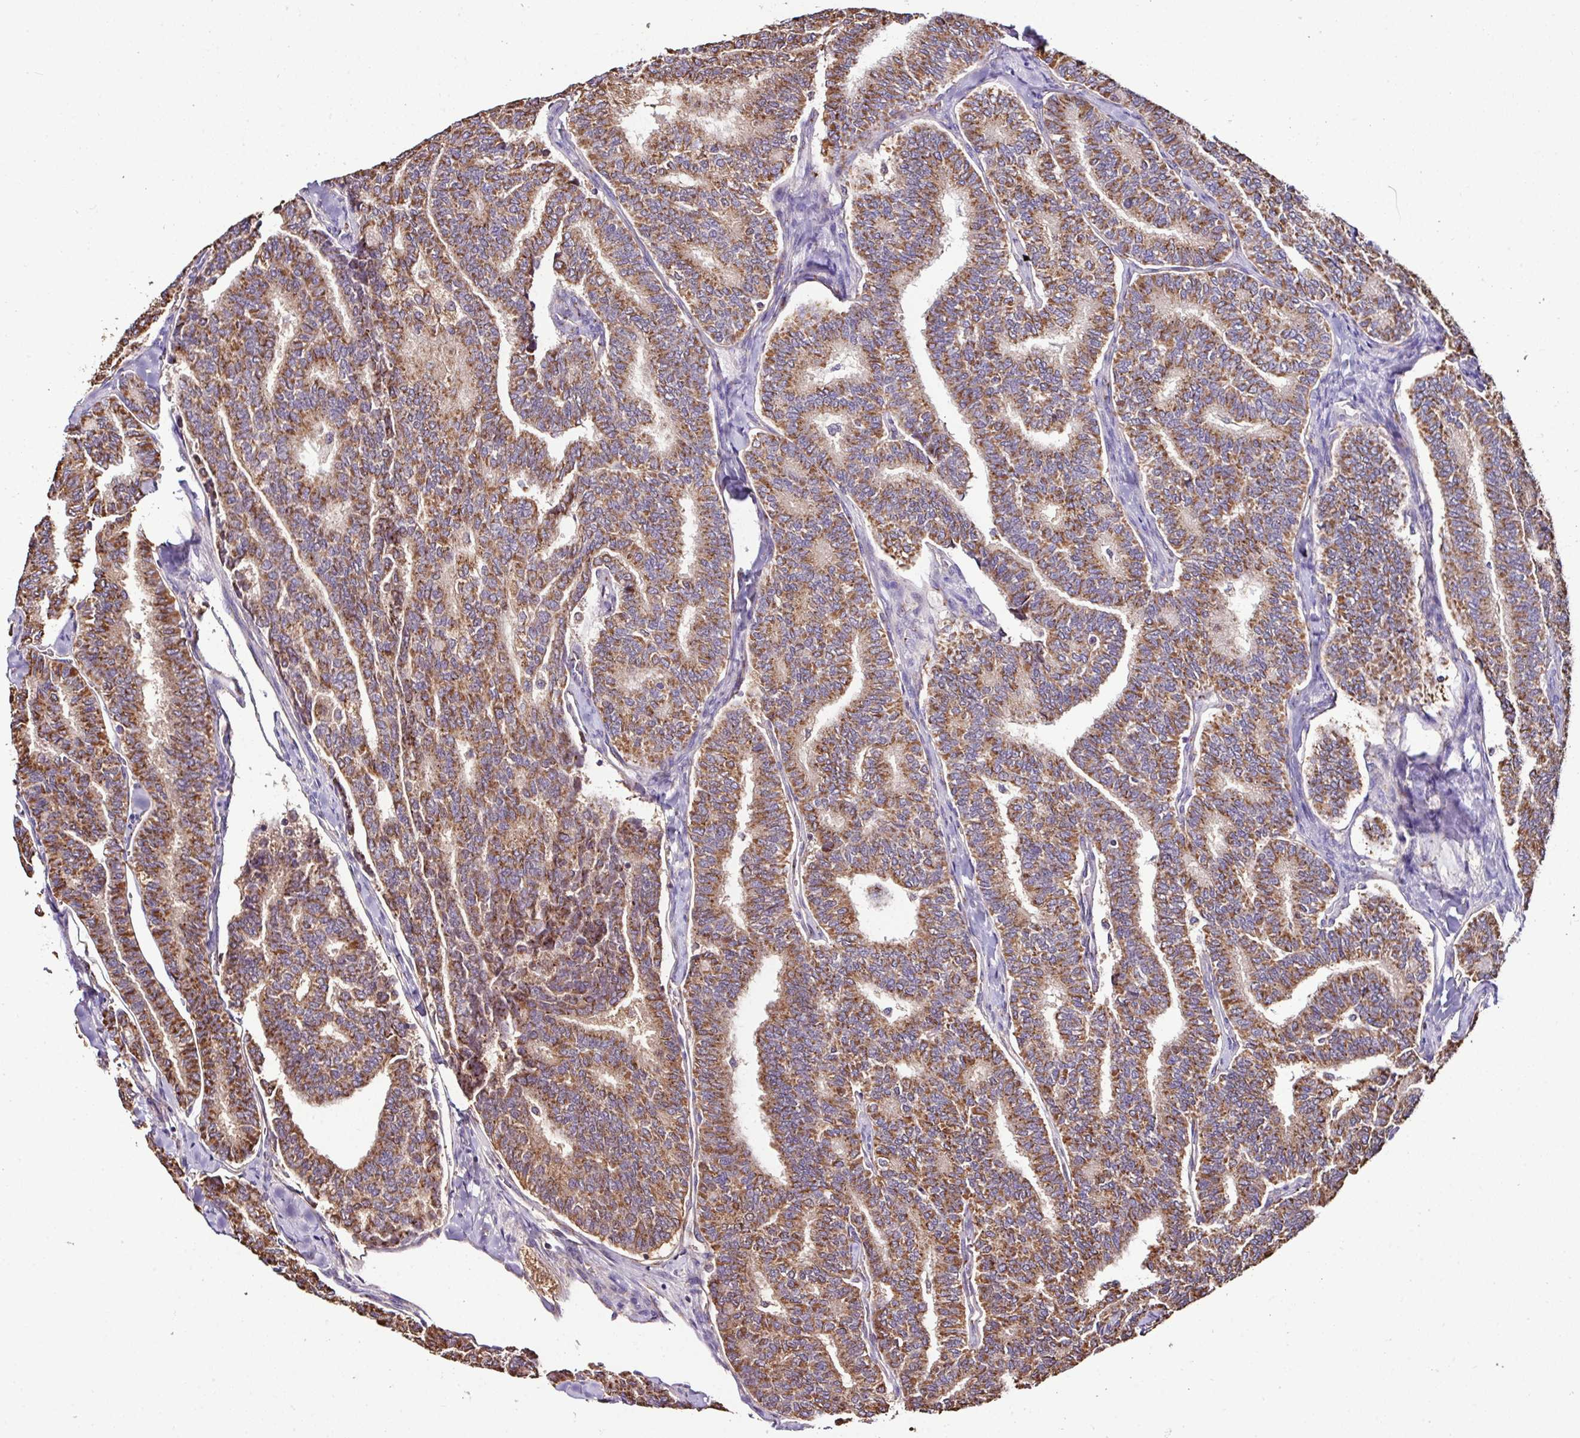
{"staining": {"intensity": "moderate", "quantity": ">75%", "location": "cytoplasmic/membranous"}, "tissue": "thyroid cancer", "cell_type": "Tumor cells", "image_type": "cancer", "snomed": [{"axis": "morphology", "description": "Papillary adenocarcinoma, NOS"}, {"axis": "topography", "description": "Thyroid gland"}], "caption": "Tumor cells show medium levels of moderate cytoplasmic/membranous staining in approximately >75% of cells in thyroid cancer (papillary adenocarcinoma).", "gene": "CPD", "patient": {"sex": "female", "age": 35}}